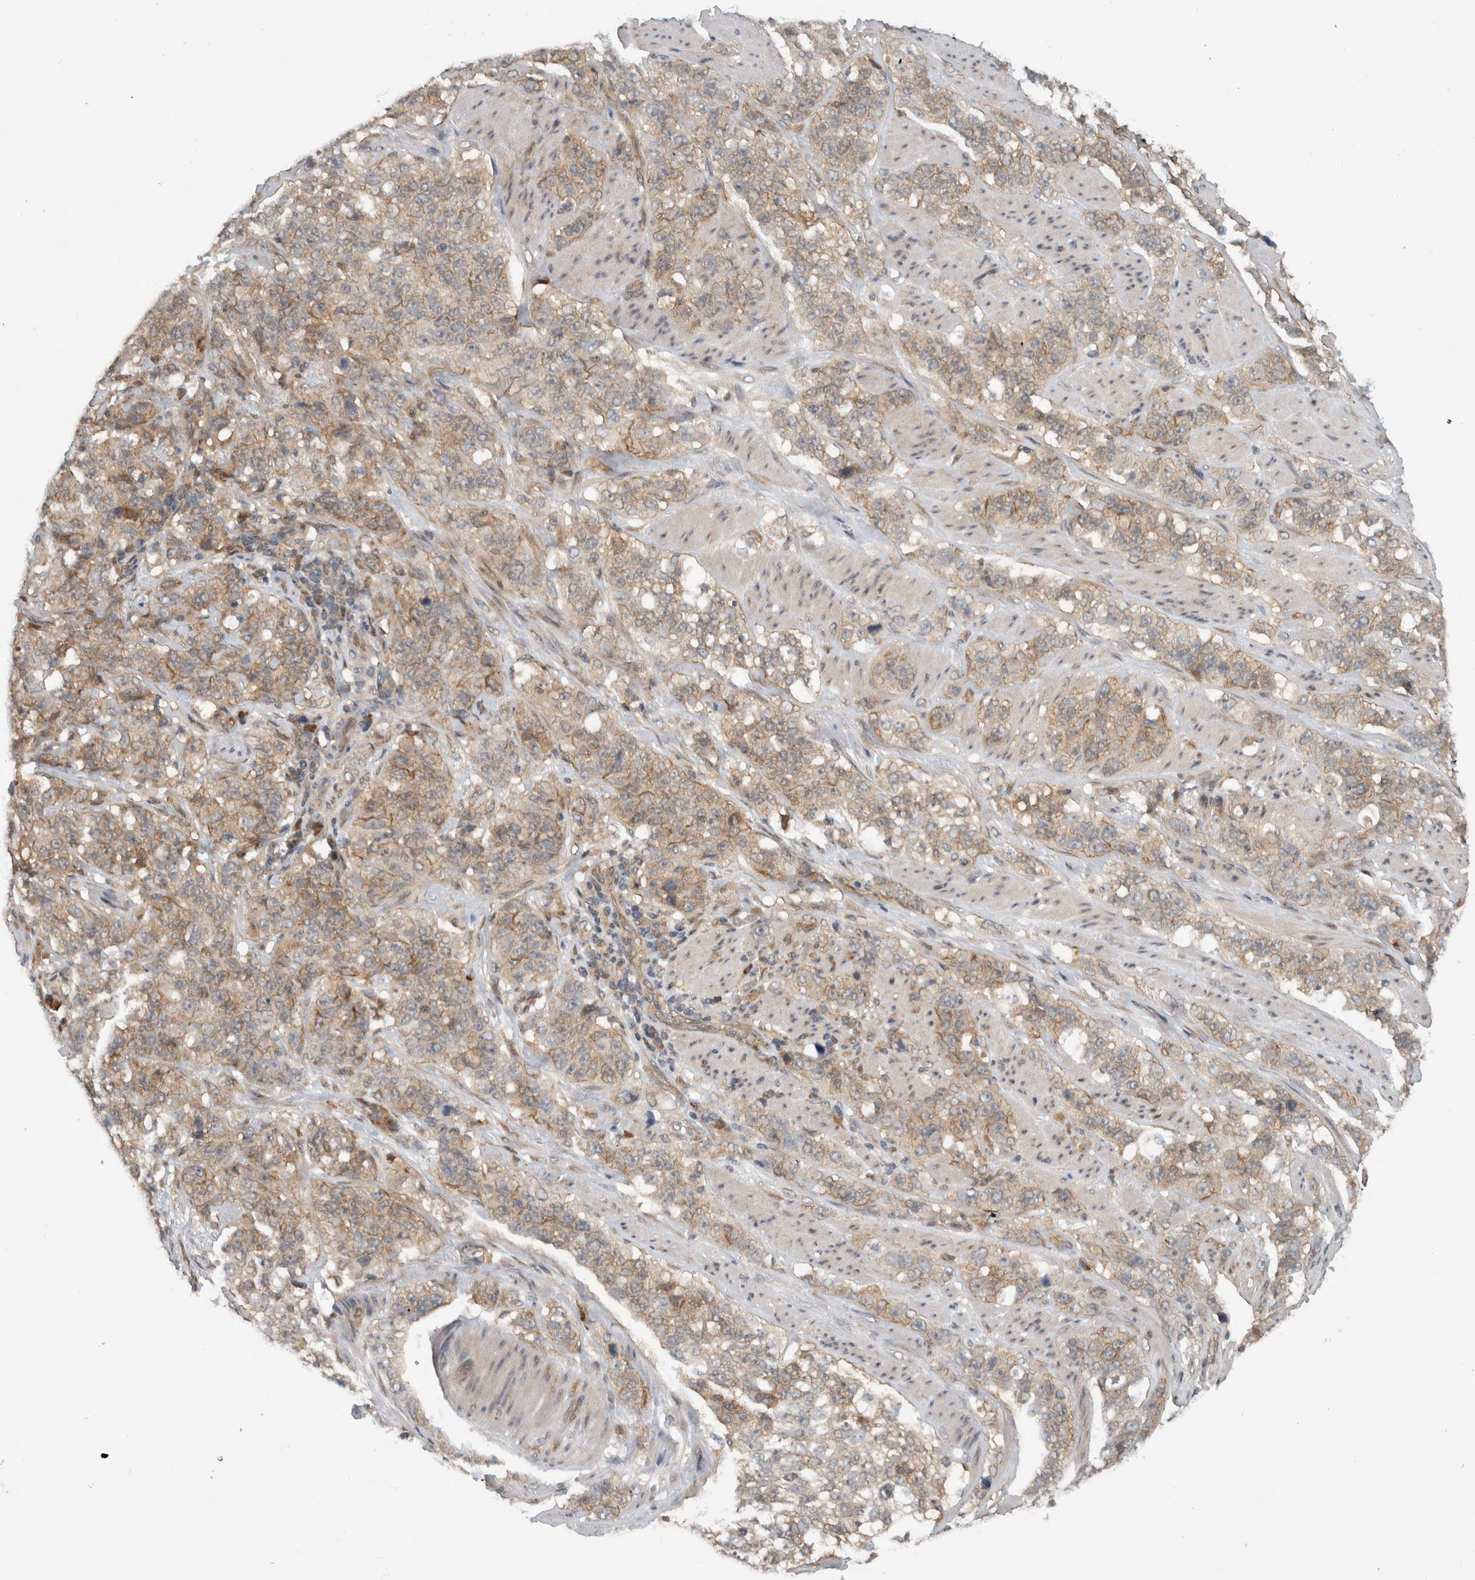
{"staining": {"intensity": "weak", "quantity": ">75%", "location": "cytoplasmic/membranous"}, "tissue": "stomach cancer", "cell_type": "Tumor cells", "image_type": "cancer", "snomed": [{"axis": "morphology", "description": "Adenocarcinoma, NOS"}, {"axis": "topography", "description": "Stomach"}], "caption": "Protein expression analysis of human stomach cancer (adenocarcinoma) reveals weak cytoplasmic/membranous staining in approximately >75% of tumor cells.", "gene": "CCDC43", "patient": {"sex": "male", "age": 48}}